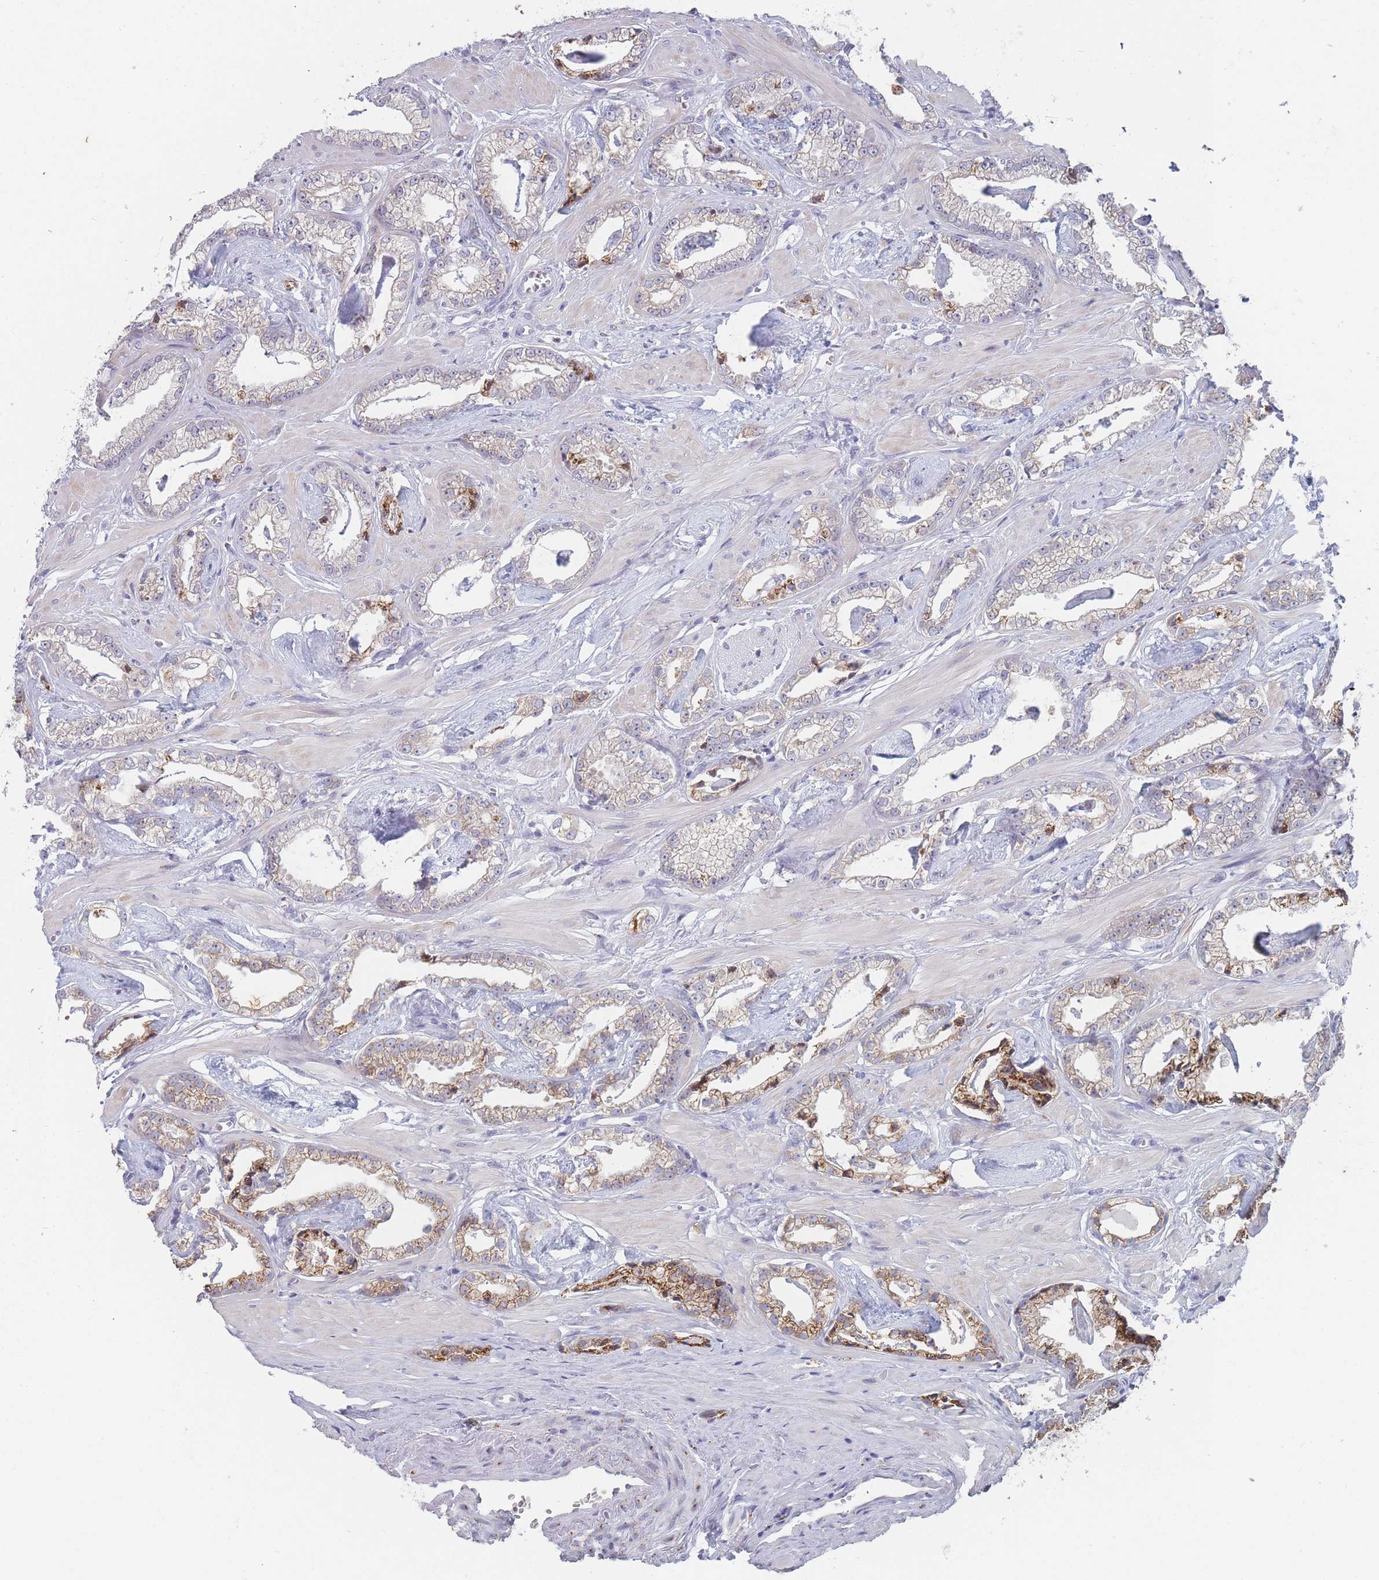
{"staining": {"intensity": "moderate", "quantity": "<25%", "location": "cytoplasmic/membranous"}, "tissue": "prostate cancer", "cell_type": "Tumor cells", "image_type": "cancer", "snomed": [{"axis": "morphology", "description": "Adenocarcinoma, Low grade"}, {"axis": "topography", "description": "Prostate"}], "caption": "A brown stain labels moderate cytoplasmic/membranous staining of a protein in human prostate cancer tumor cells.", "gene": "TMED10", "patient": {"sex": "male", "age": 60}}